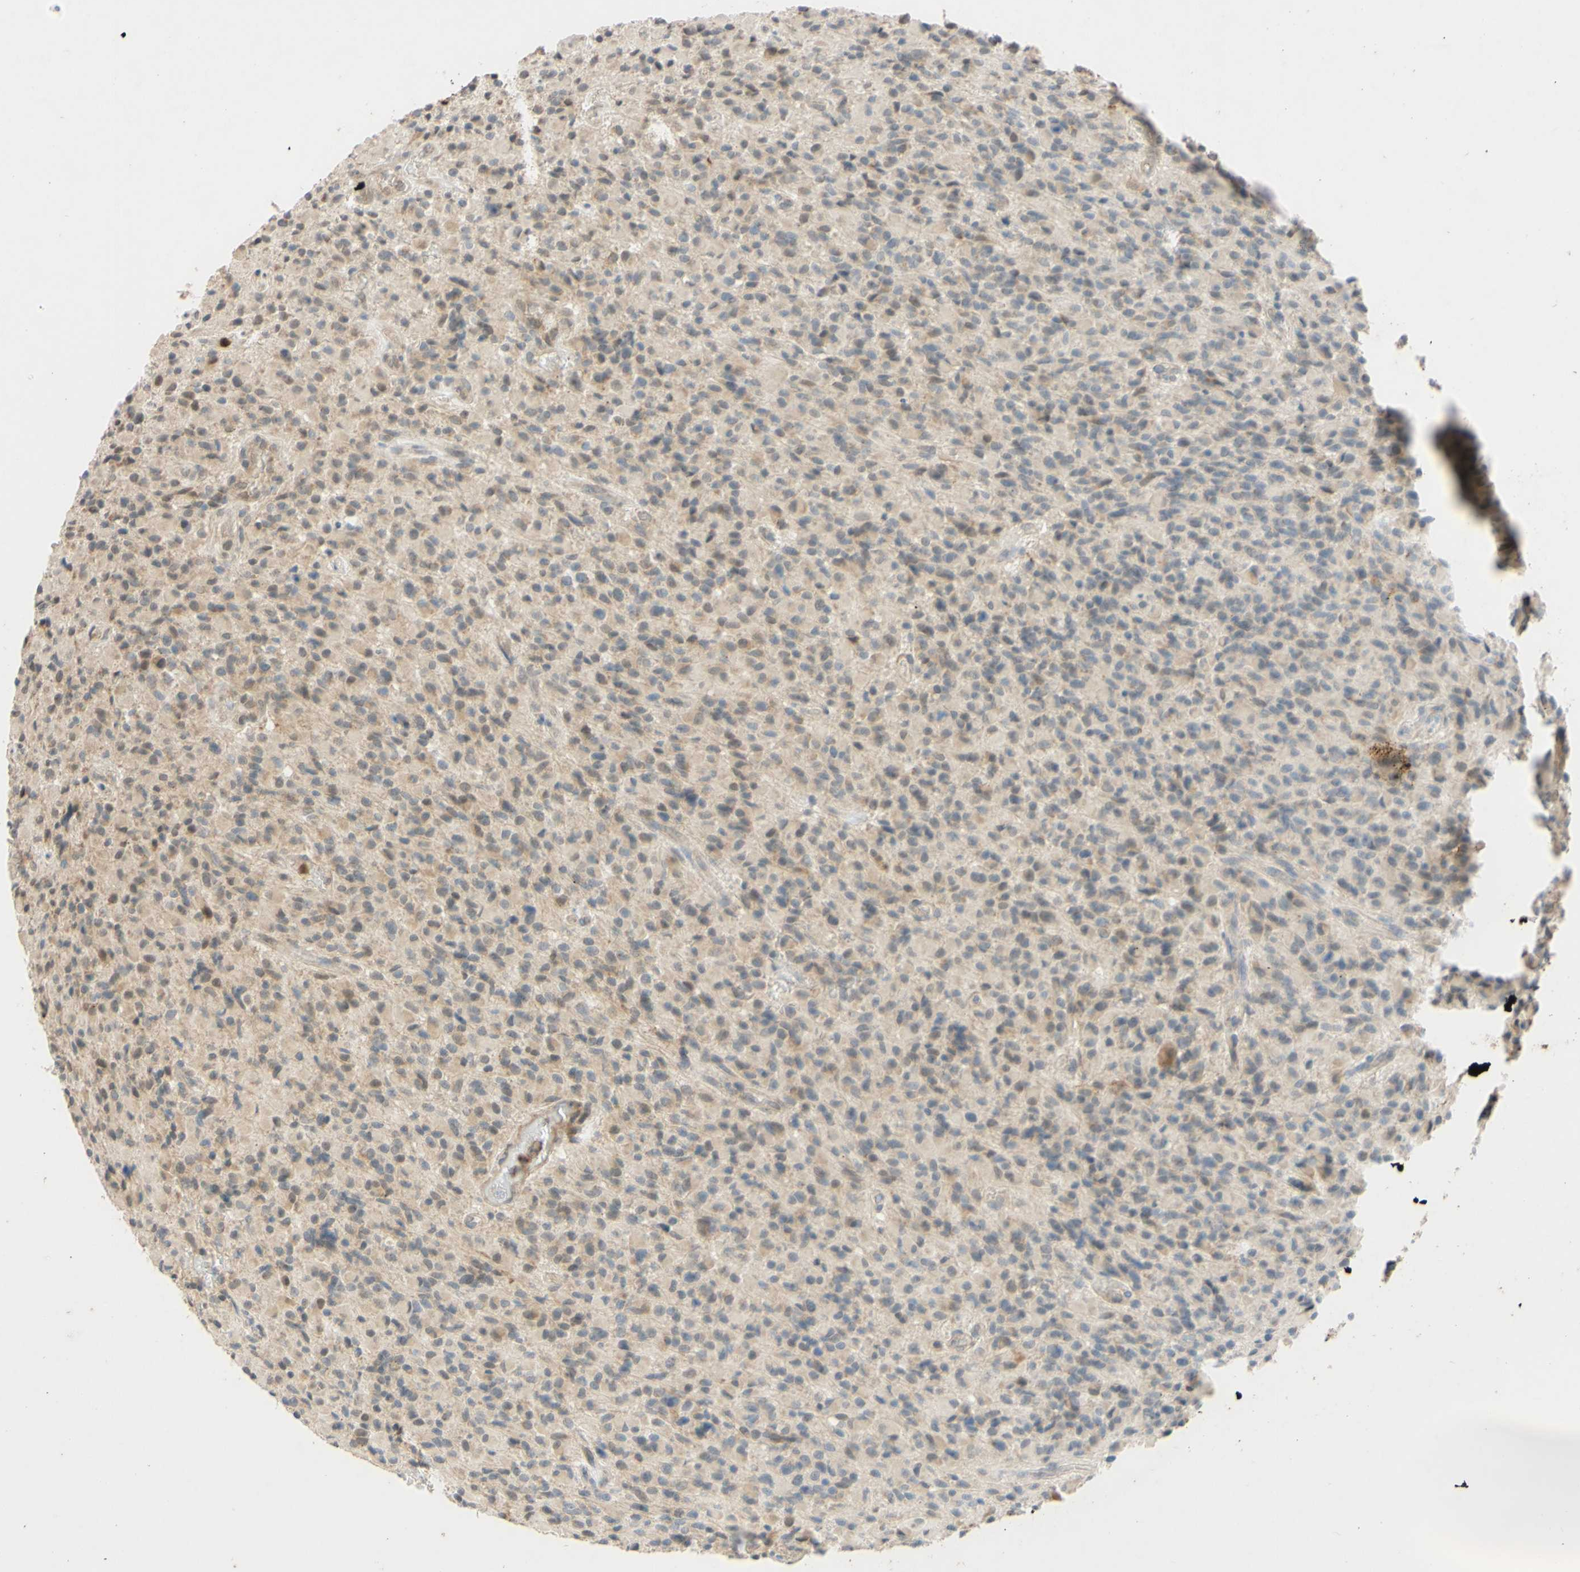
{"staining": {"intensity": "weak", "quantity": ">75%", "location": "cytoplasmic/membranous"}, "tissue": "glioma", "cell_type": "Tumor cells", "image_type": "cancer", "snomed": [{"axis": "morphology", "description": "Glioma, malignant, High grade"}, {"axis": "topography", "description": "Brain"}], "caption": "Immunohistochemistry image of human glioma stained for a protein (brown), which displays low levels of weak cytoplasmic/membranous expression in about >75% of tumor cells.", "gene": "GATA1", "patient": {"sex": "male", "age": 71}}